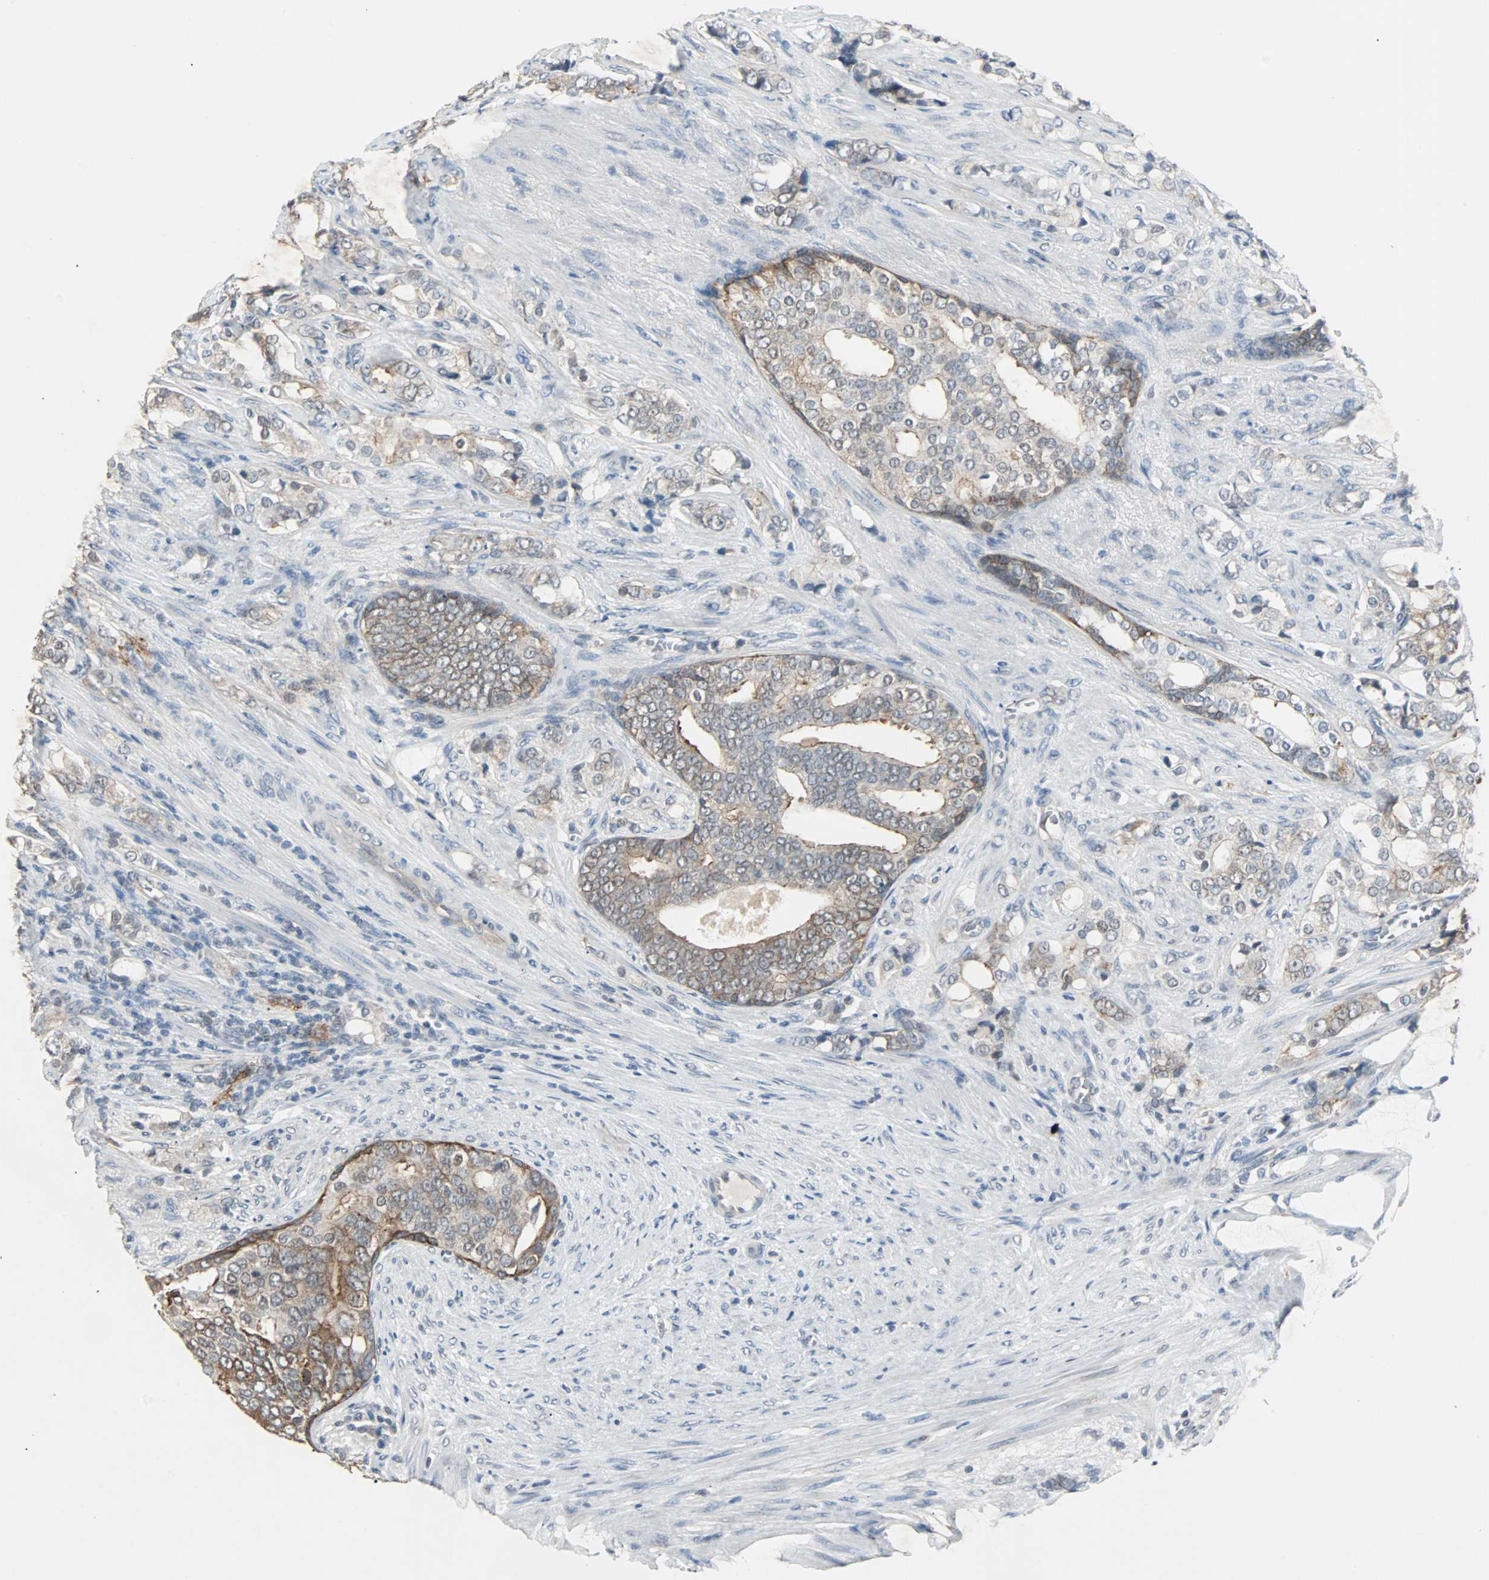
{"staining": {"intensity": "weak", "quantity": ">75%", "location": "cytoplasmic/membranous"}, "tissue": "prostate cancer", "cell_type": "Tumor cells", "image_type": "cancer", "snomed": [{"axis": "morphology", "description": "Adenocarcinoma, Low grade"}, {"axis": "topography", "description": "Prostate"}], "caption": "Low-grade adenocarcinoma (prostate) was stained to show a protein in brown. There is low levels of weak cytoplasmic/membranous staining in about >75% of tumor cells.", "gene": "CMC2", "patient": {"sex": "male", "age": 58}}